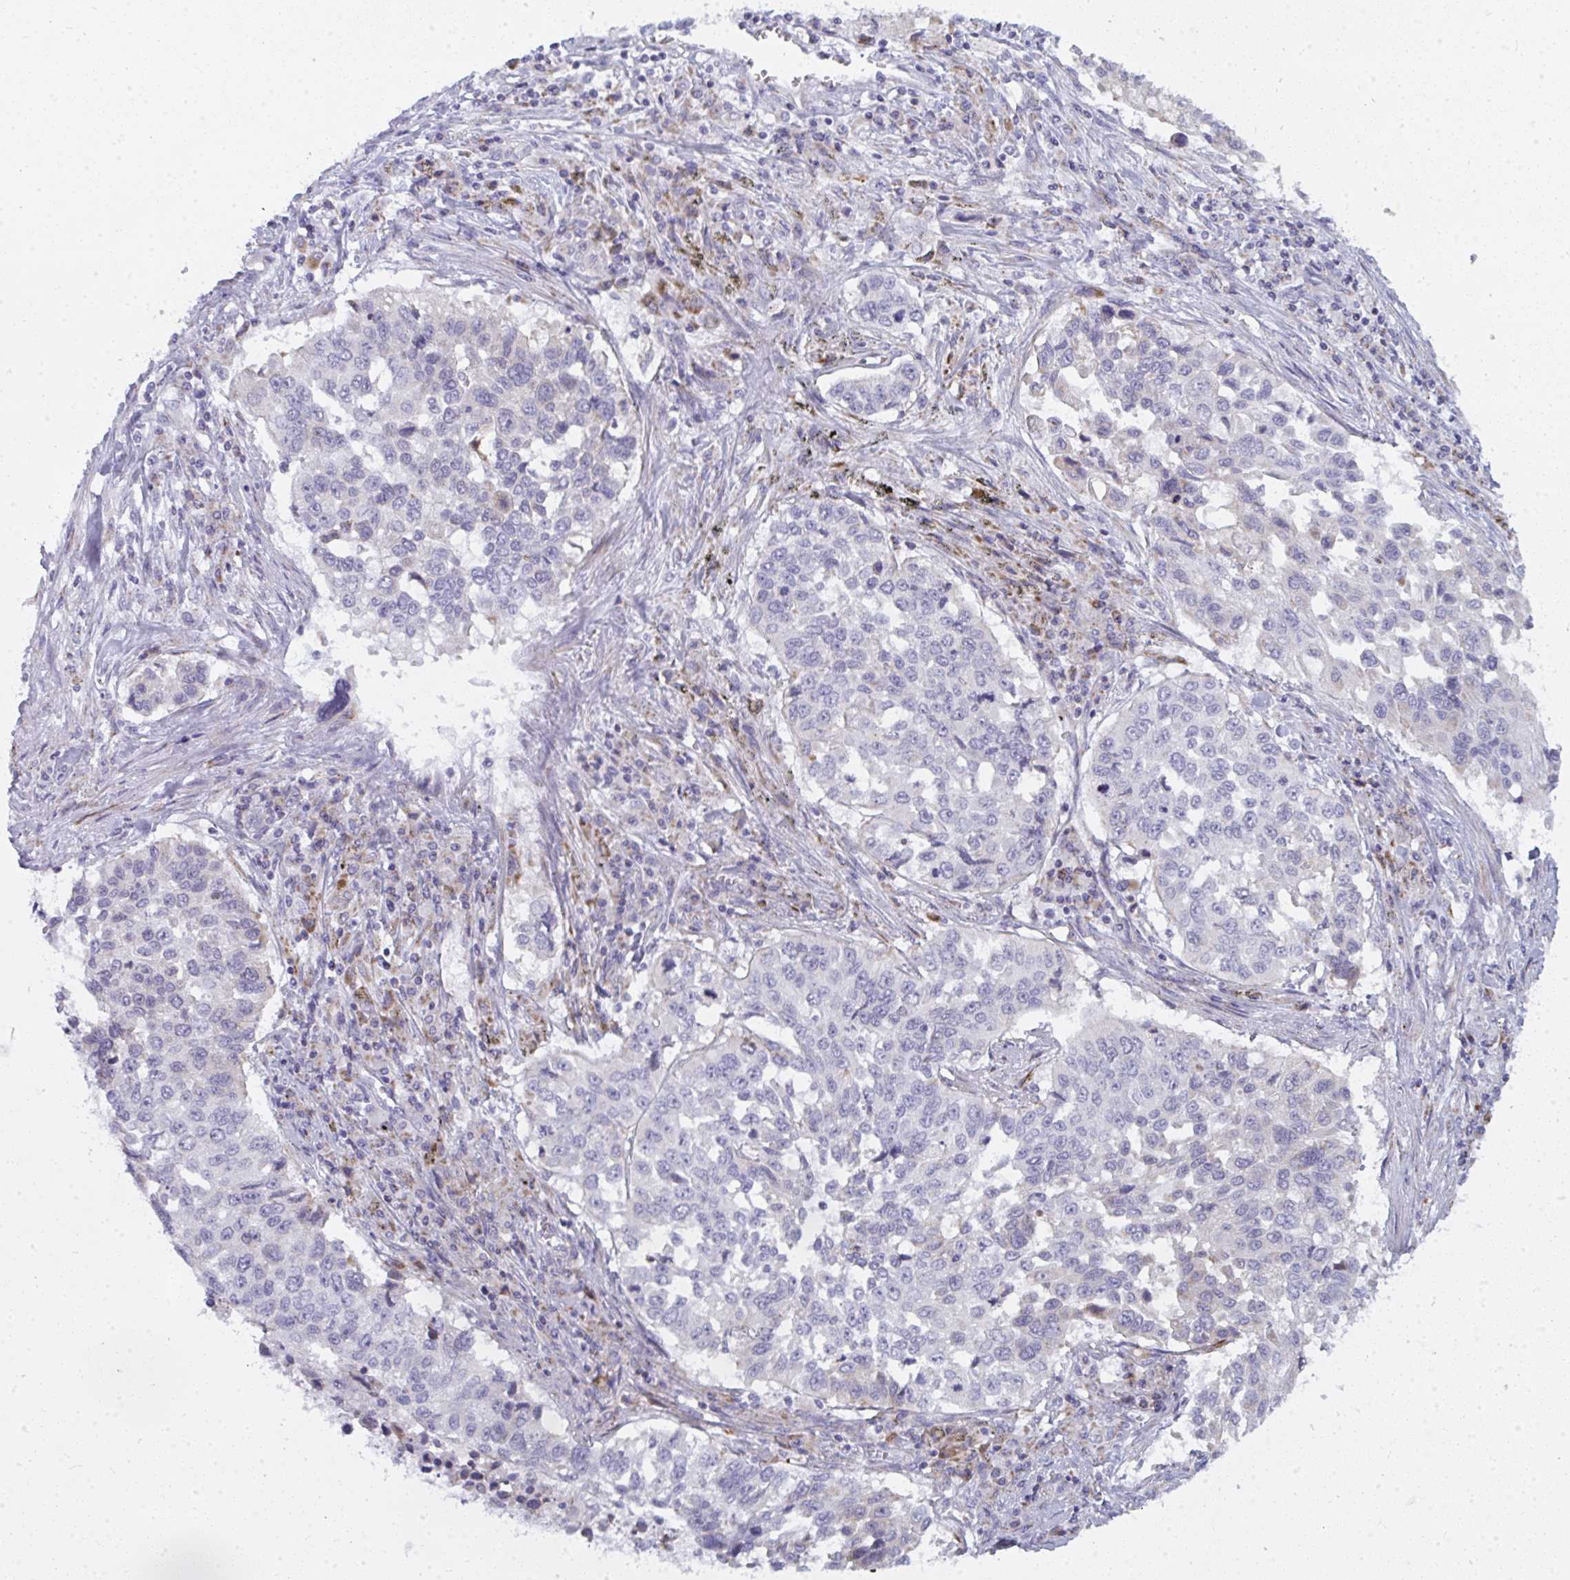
{"staining": {"intensity": "negative", "quantity": "none", "location": "none"}, "tissue": "lung cancer", "cell_type": "Tumor cells", "image_type": "cancer", "snomed": [{"axis": "morphology", "description": "Squamous cell carcinoma, NOS"}, {"axis": "topography", "description": "Lung"}], "caption": "Human lung cancer (squamous cell carcinoma) stained for a protein using immunohistochemistry displays no expression in tumor cells.", "gene": "ATG9A", "patient": {"sex": "male", "age": 62}}